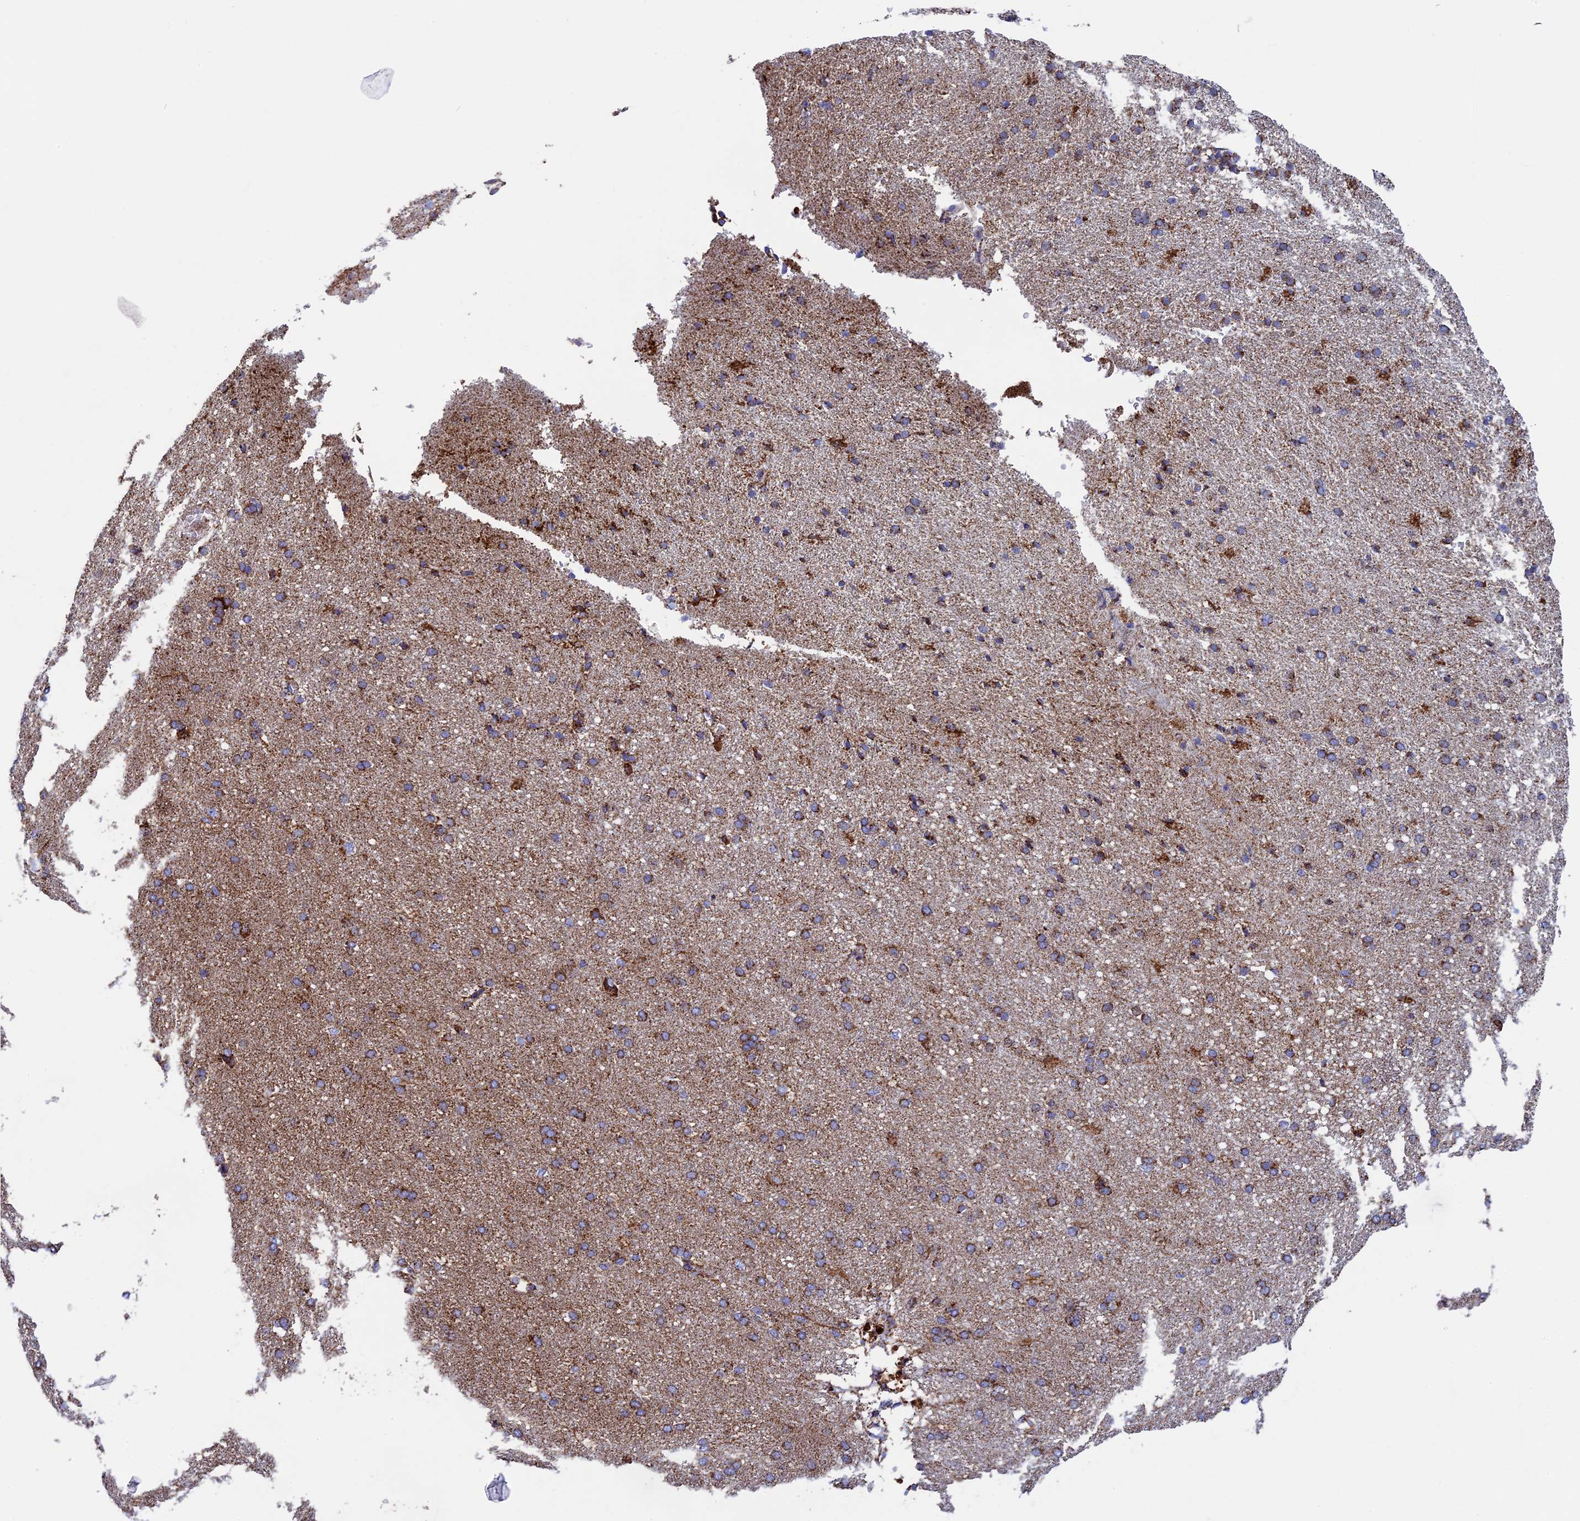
{"staining": {"intensity": "strong", "quantity": ">75%", "location": "cytoplasmic/membranous"}, "tissue": "cerebral cortex", "cell_type": "Endothelial cells", "image_type": "normal", "snomed": [{"axis": "morphology", "description": "Normal tissue, NOS"}, {"axis": "topography", "description": "Cerebral cortex"}], "caption": "Protein staining of benign cerebral cortex demonstrates strong cytoplasmic/membranous expression in approximately >75% of endothelial cells. (DAB IHC, brown staining for protein, blue staining for nuclei).", "gene": "UQCRFS1", "patient": {"sex": "male", "age": 62}}